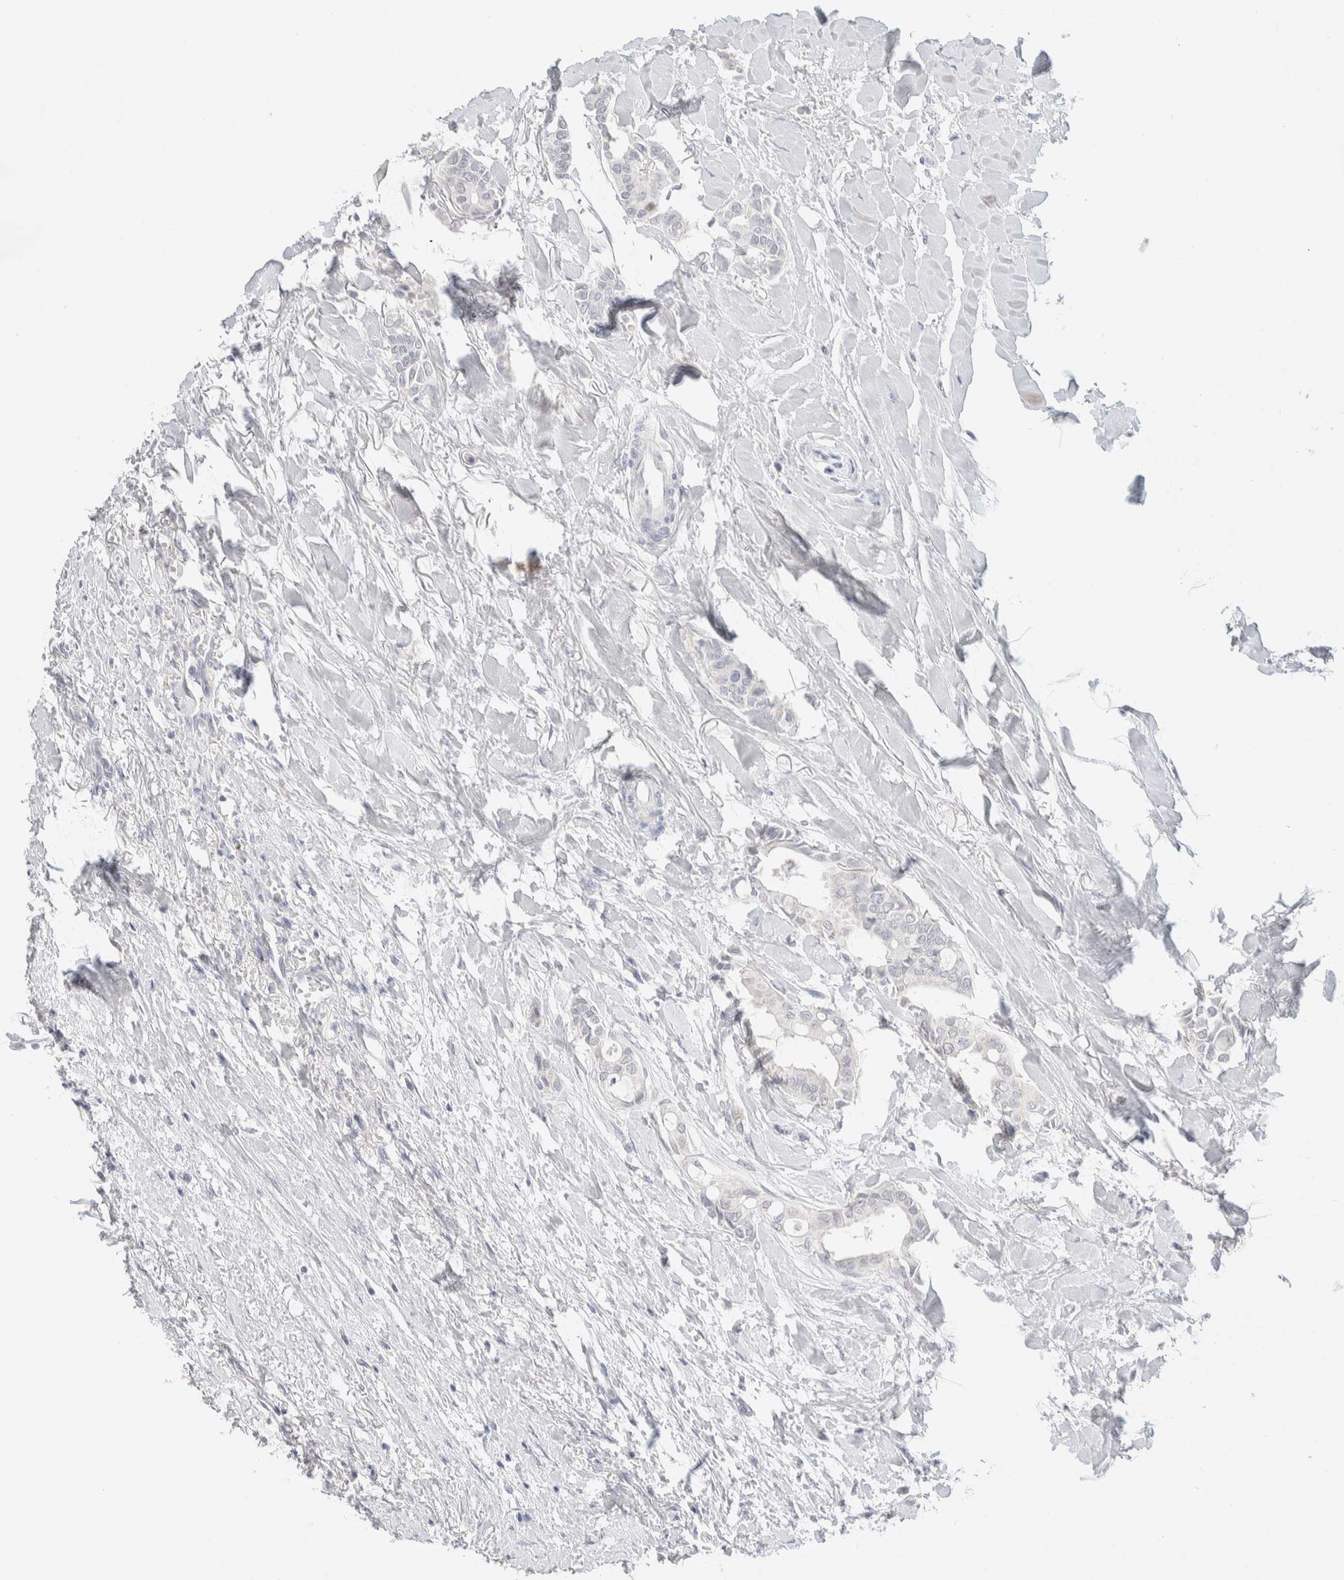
{"staining": {"intensity": "negative", "quantity": "none", "location": "none"}, "tissue": "head and neck cancer", "cell_type": "Tumor cells", "image_type": "cancer", "snomed": [{"axis": "morphology", "description": "Adenocarcinoma, NOS"}, {"axis": "topography", "description": "Salivary gland"}, {"axis": "topography", "description": "Head-Neck"}], "caption": "DAB (3,3'-diaminobenzidine) immunohistochemical staining of human head and neck adenocarcinoma exhibits no significant staining in tumor cells.", "gene": "RIDA", "patient": {"sex": "female", "age": 59}}